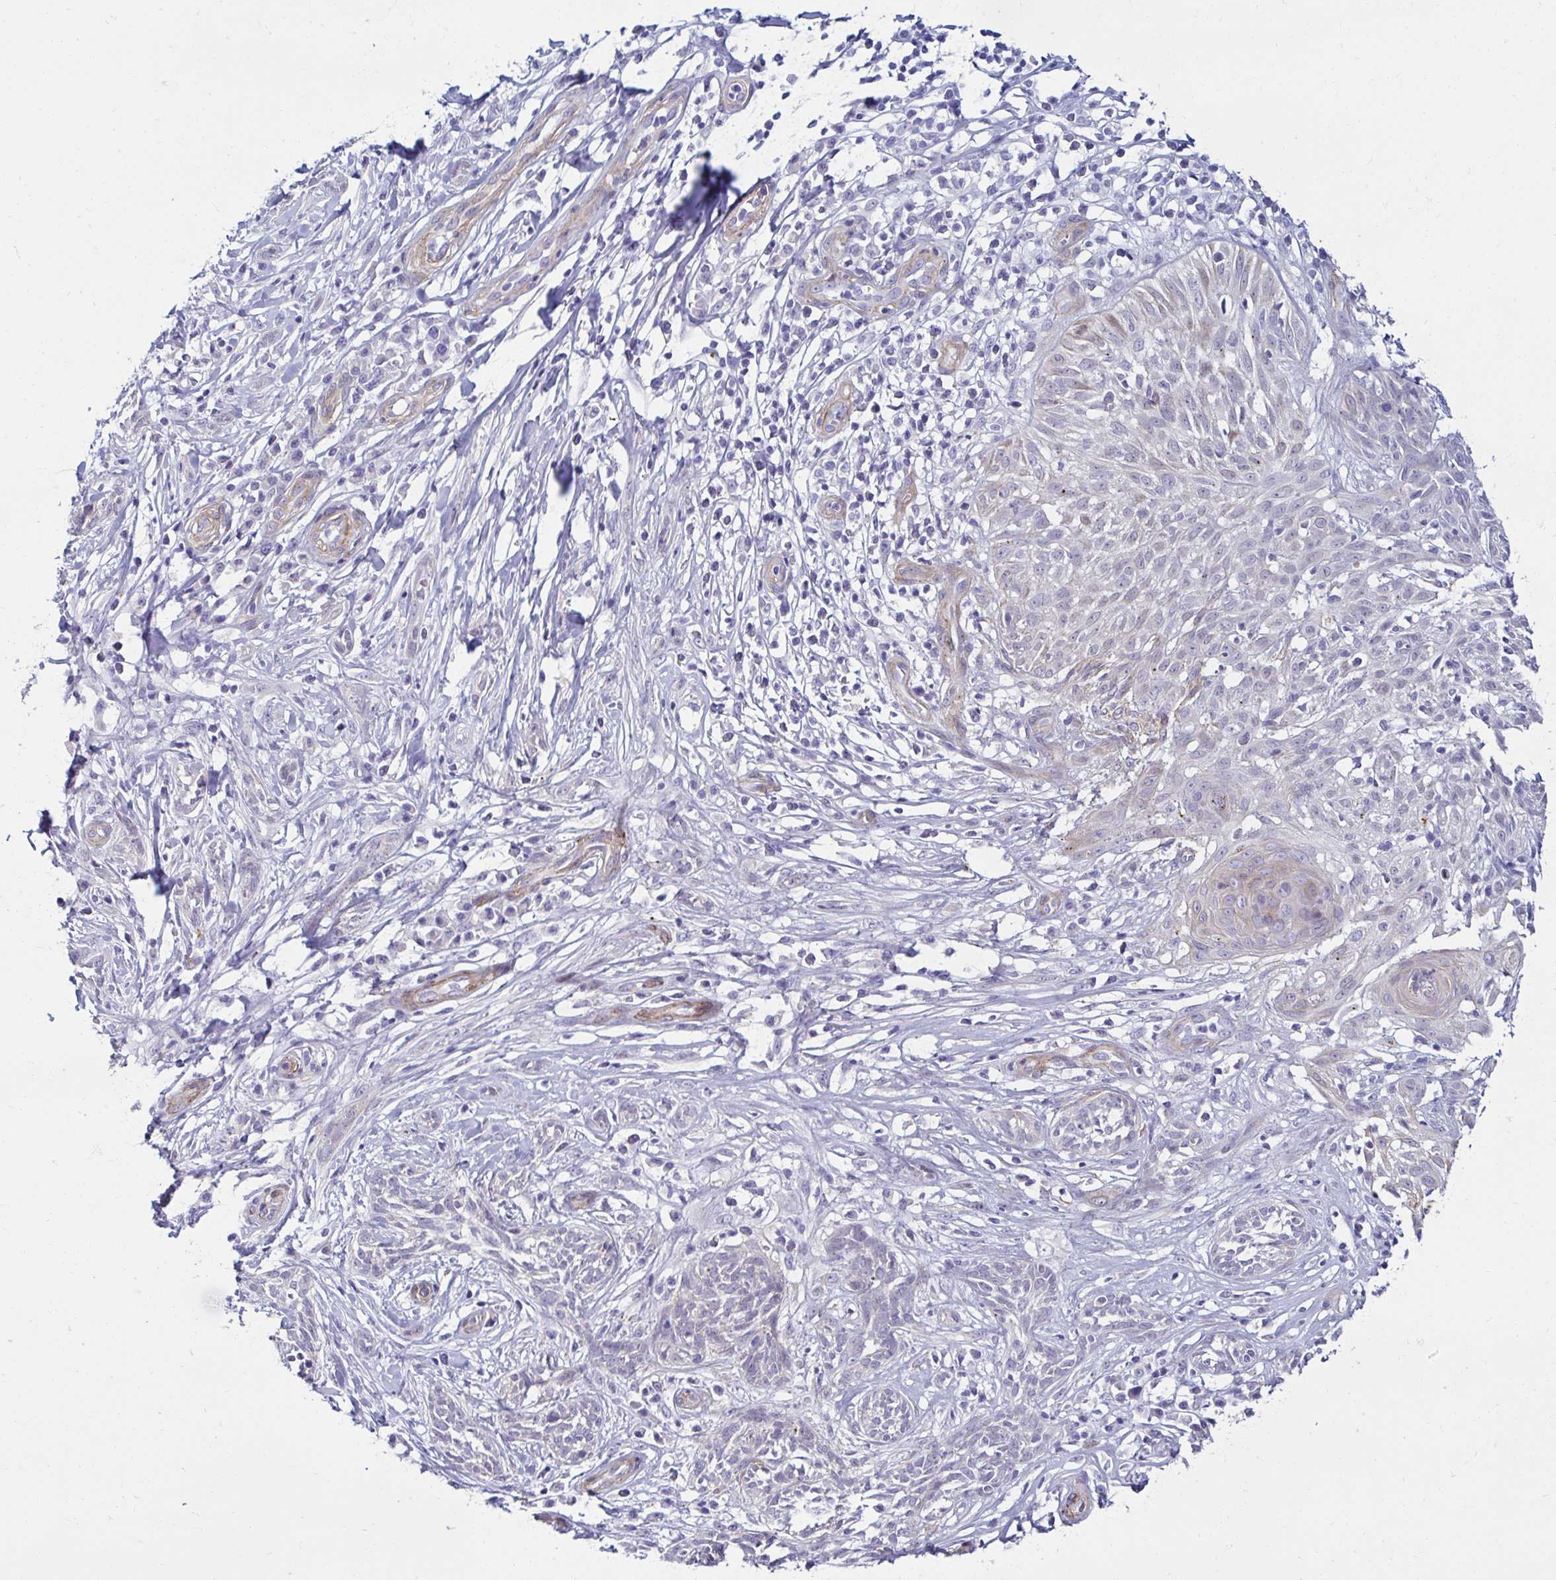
{"staining": {"intensity": "negative", "quantity": "none", "location": "none"}, "tissue": "skin cancer", "cell_type": "Tumor cells", "image_type": "cancer", "snomed": [{"axis": "morphology", "description": "Basal cell carcinoma"}, {"axis": "topography", "description": "Skin"}, {"axis": "topography", "description": "Skin, foot"}], "caption": "High magnification brightfield microscopy of skin cancer (basal cell carcinoma) stained with DAB (brown) and counterstained with hematoxylin (blue): tumor cells show no significant expression.", "gene": "ANKRD62", "patient": {"sex": "female", "age": 86}}